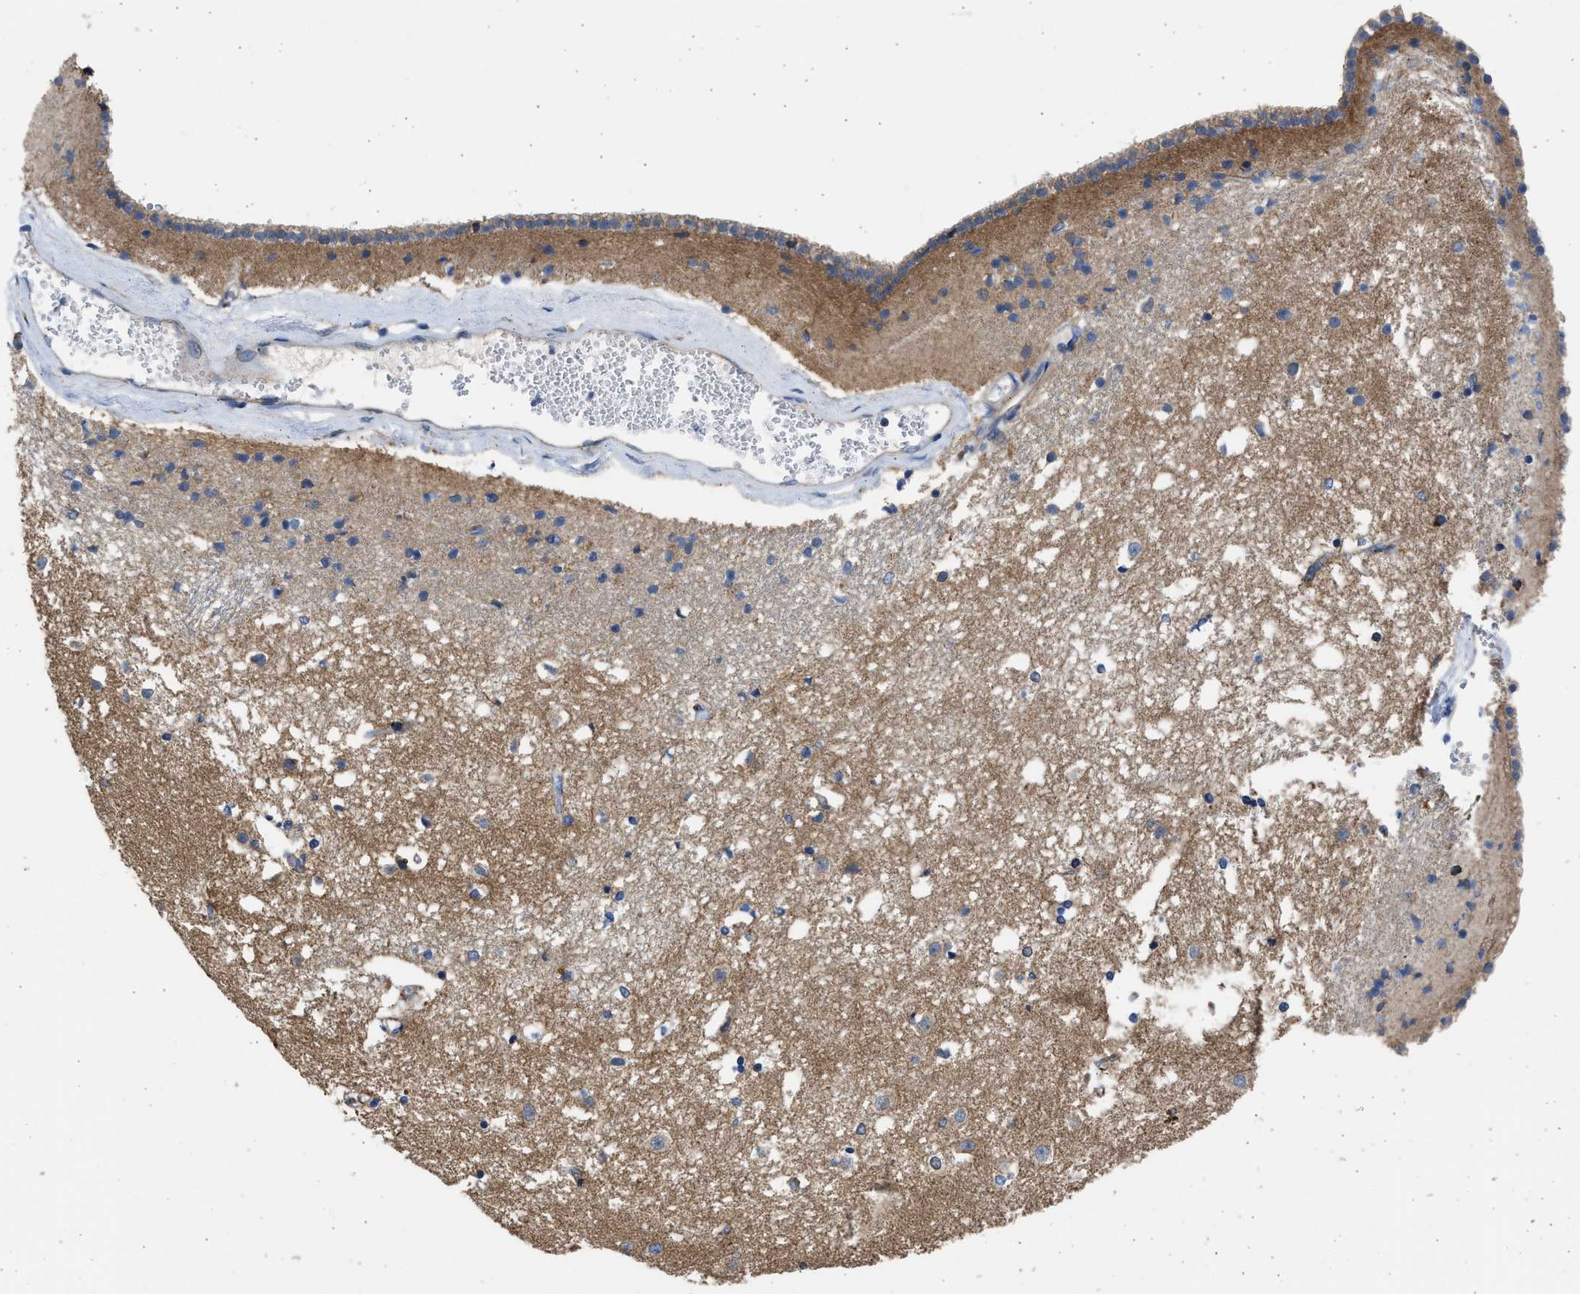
{"staining": {"intensity": "weak", "quantity": "<25%", "location": "cytoplasmic/membranous"}, "tissue": "caudate", "cell_type": "Glial cells", "image_type": "normal", "snomed": [{"axis": "morphology", "description": "Normal tissue, NOS"}, {"axis": "topography", "description": "Lateral ventricle wall"}], "caption": "Immunohistochemical staining of normal human caudate shows no significant expression in glial cells.", "gene": "PLD2", "patient": {"sex": "male", "age": 45}}